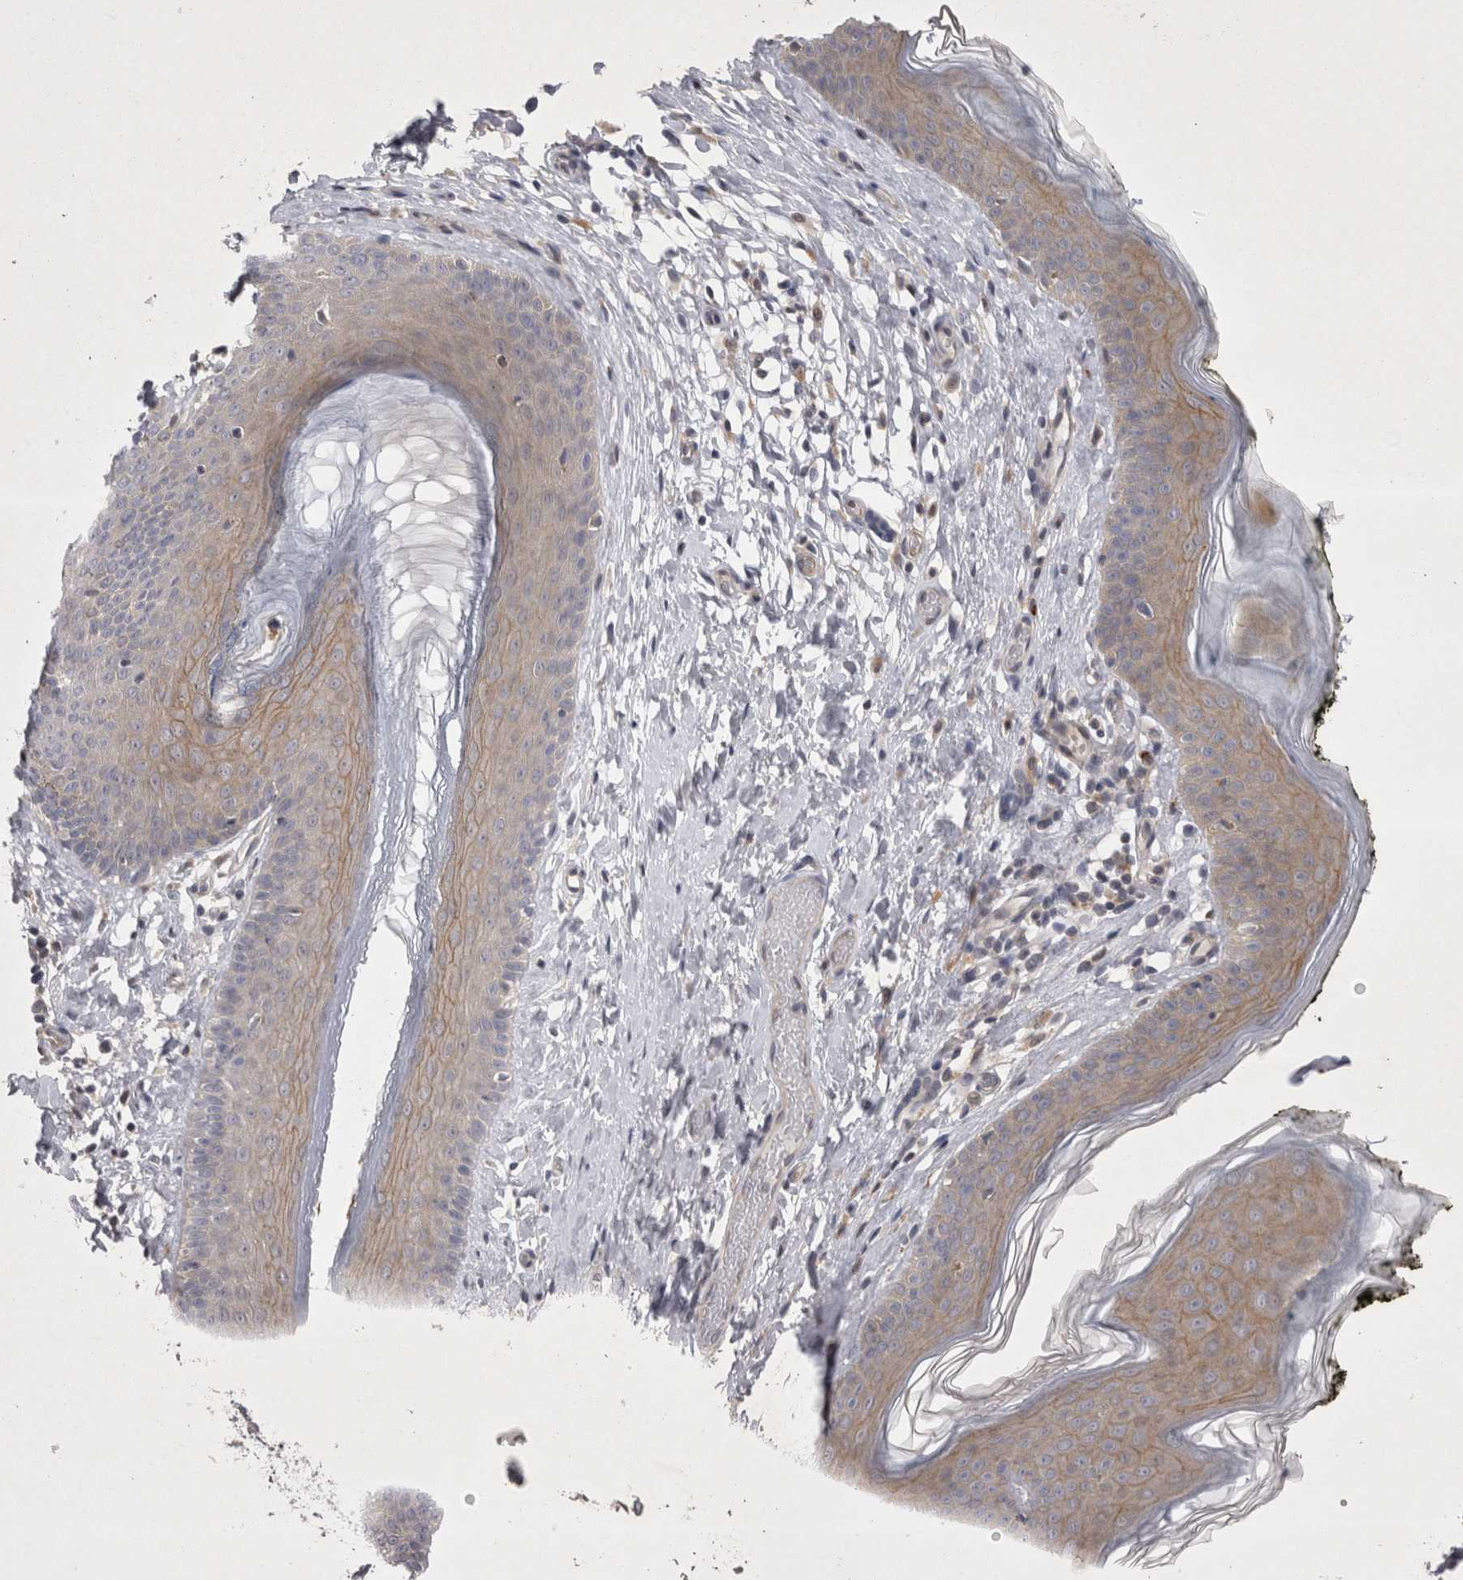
{"staining": {"intensity": "moderate", "quantity": "<25%", "location": "cytoplasmic/membranous"}, "tissue": "skin", "cell_type": "Epidermal cells", "image_type": "normal", "snomed": [{"axis": "morphology", "description": "Normal tissue, NOS"}, {"axis": "morphology", "description": "Inflammation, NOS"}, {"axis": "topography", "description": "Vulva"}], "caption": "An immunohistochemistry (IHC) histopathology image of normal tissue is shown. Protein staining in brown shows moderate cytoplasmic/membranous positivity in skin within epidermal cells. (DAB = brown stain, brightfield microscopy at high magnification).", "gene": "CTBS", "patient": {"sex": "female", "age": 84}}